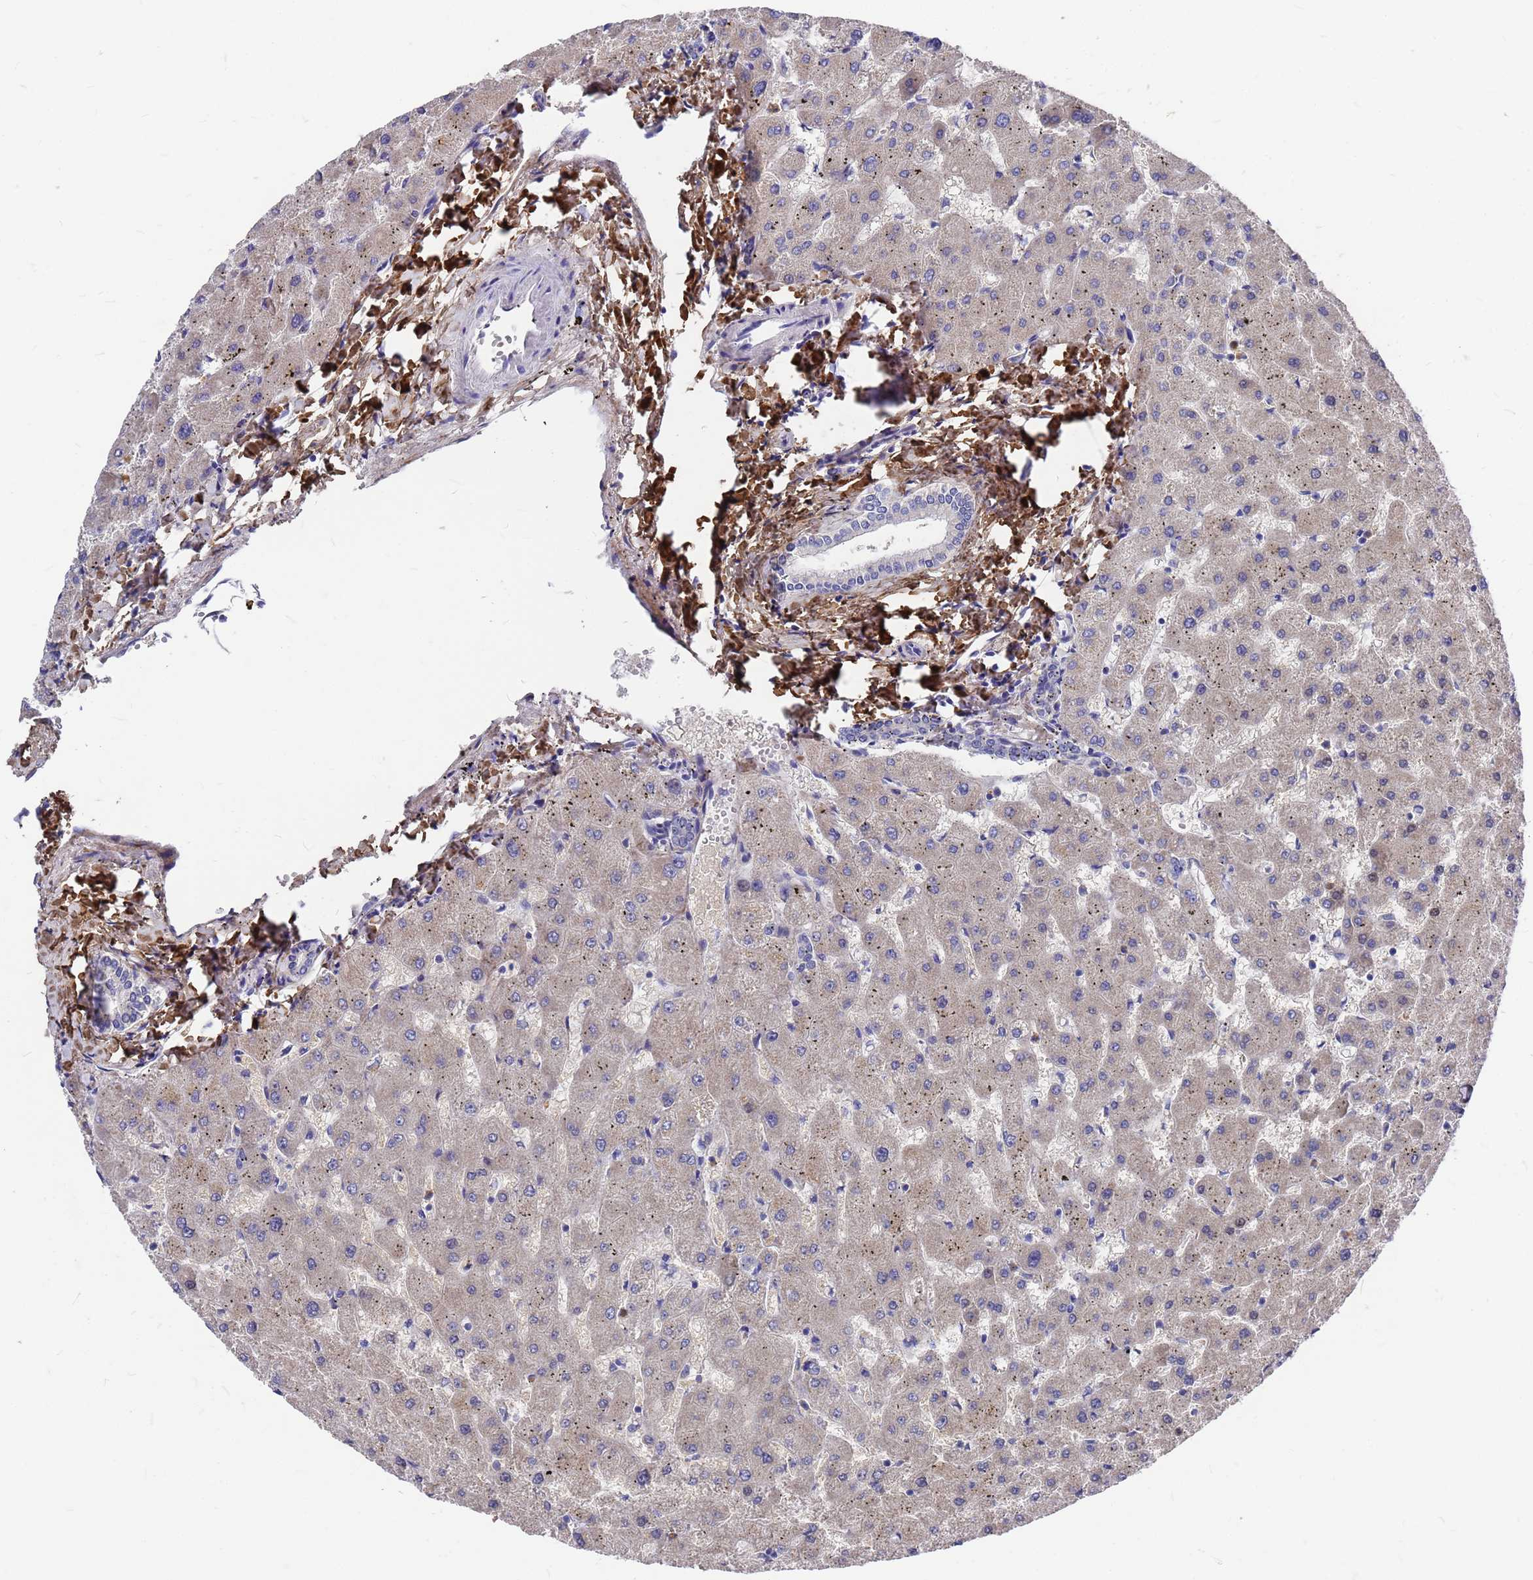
{"staining": {"intensity": "negative", "quantity": "none", "location": "none"}, "tissue": "liver", "cell_type": "Cholangiocytes", "image_type": "normal", "snomed": [{"axis": "morphology", "description": "Normal tissue, NOS"}, {"axis": "topography", "description": "Liver"}], "caption": "Immunohistochemistry histopathology image of unremarkable liver: liver stained with DAB shows no significant protein expression in cholangiocytes.", "gene": "ZNF717", "patient": {"sex": "female", "age": 63}}